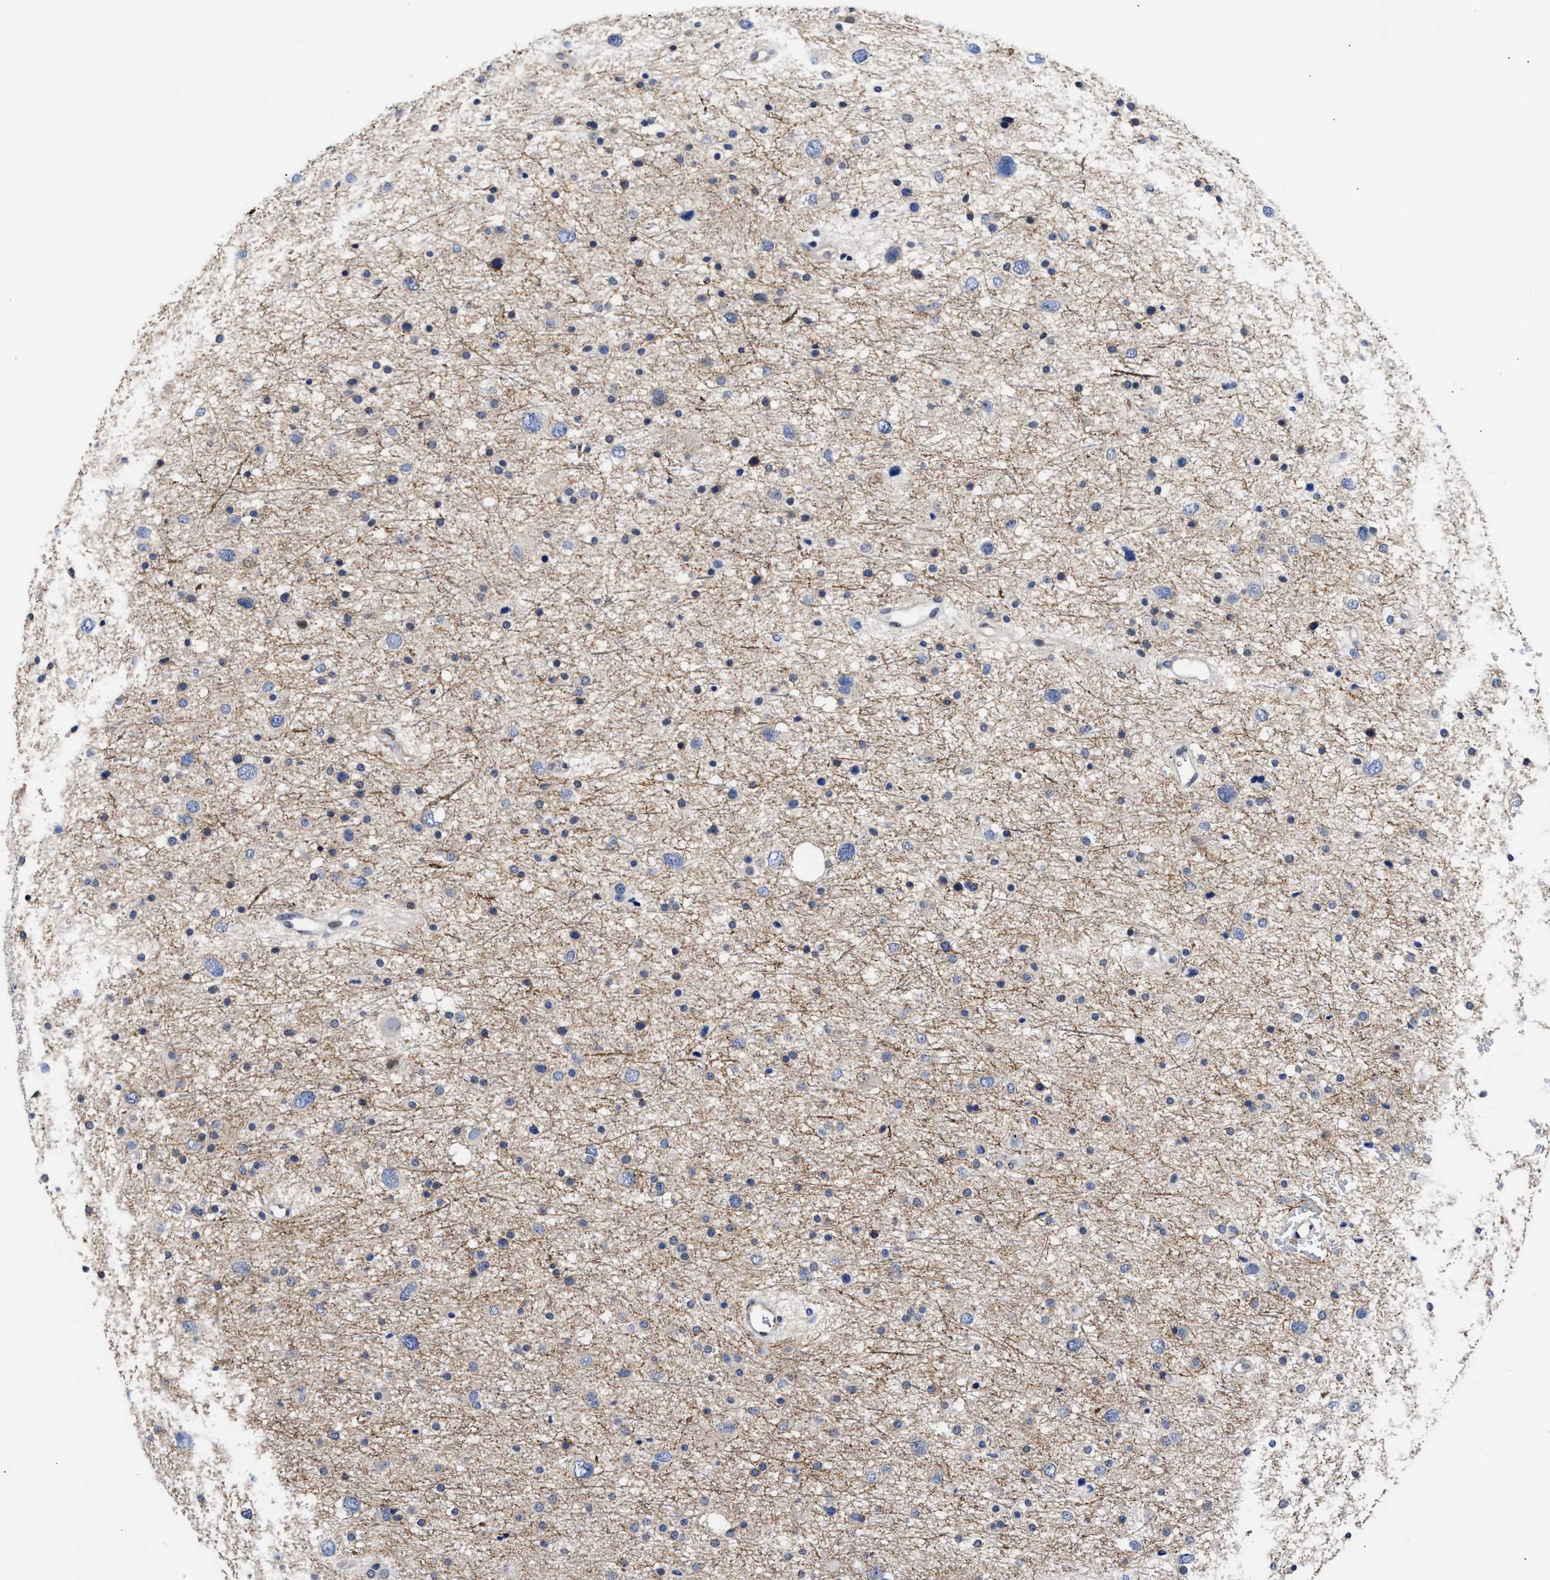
{"staining": {"intensity": "negative", "quantity": "none", "location": "none"}, "tissue": "glioma", "cell_type": "Tumor cells", "image_type": "cancer", "snomed": [{"axis": "morphology", "description": "Glioma, malignant, Low grade"}, {"axis": "topography", "description": "Brain"}], "caption": "A histopathology image of glioma stained for a protein displays no brown staining in tumor cells.", "gene": "AHNAK2", "patient": {"sex": "female", "age": 37}}